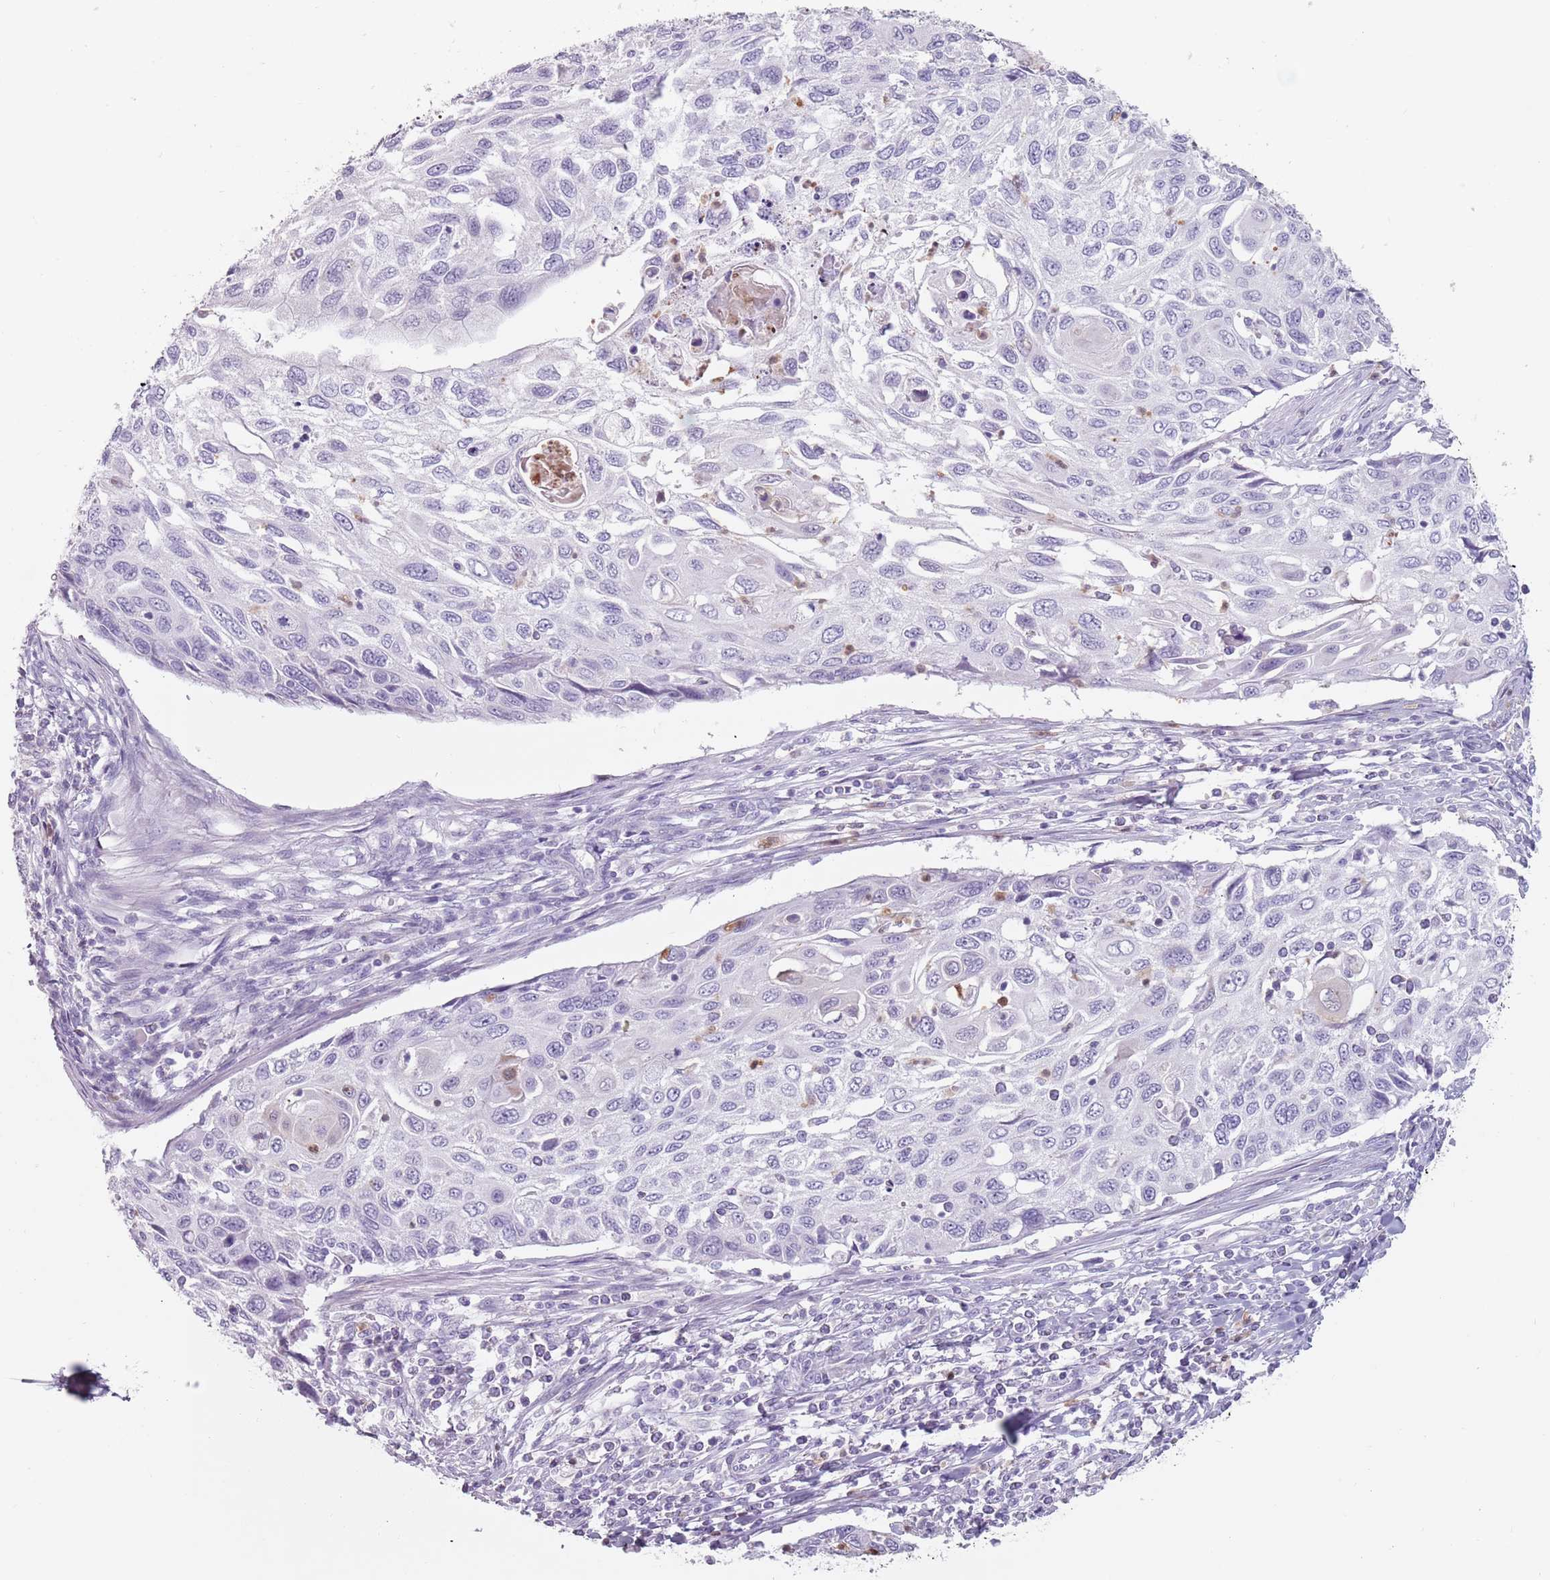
{"staining": {"intensity": "negative", "quantity": "none", "location": "none"}, "tissue": "cervical cancer", "cell_type": "Tumor cells", "image_type": "cancer", "snomed": [{"axis": "morphology", "description": "Squamous cell carcinoma, NOS"}, {"axis": "topography", "description": "Cervix"}], "caption": "Cervical squamous cell carcinoma was stained to show a protein in brown. There is no significant positivity in tumor cells. (DAB immunohistochemistry visualized using brightfield microscopy, high magnification).", "gene": "ZNF584", "patient": {"sex": "female", "age": 70}}